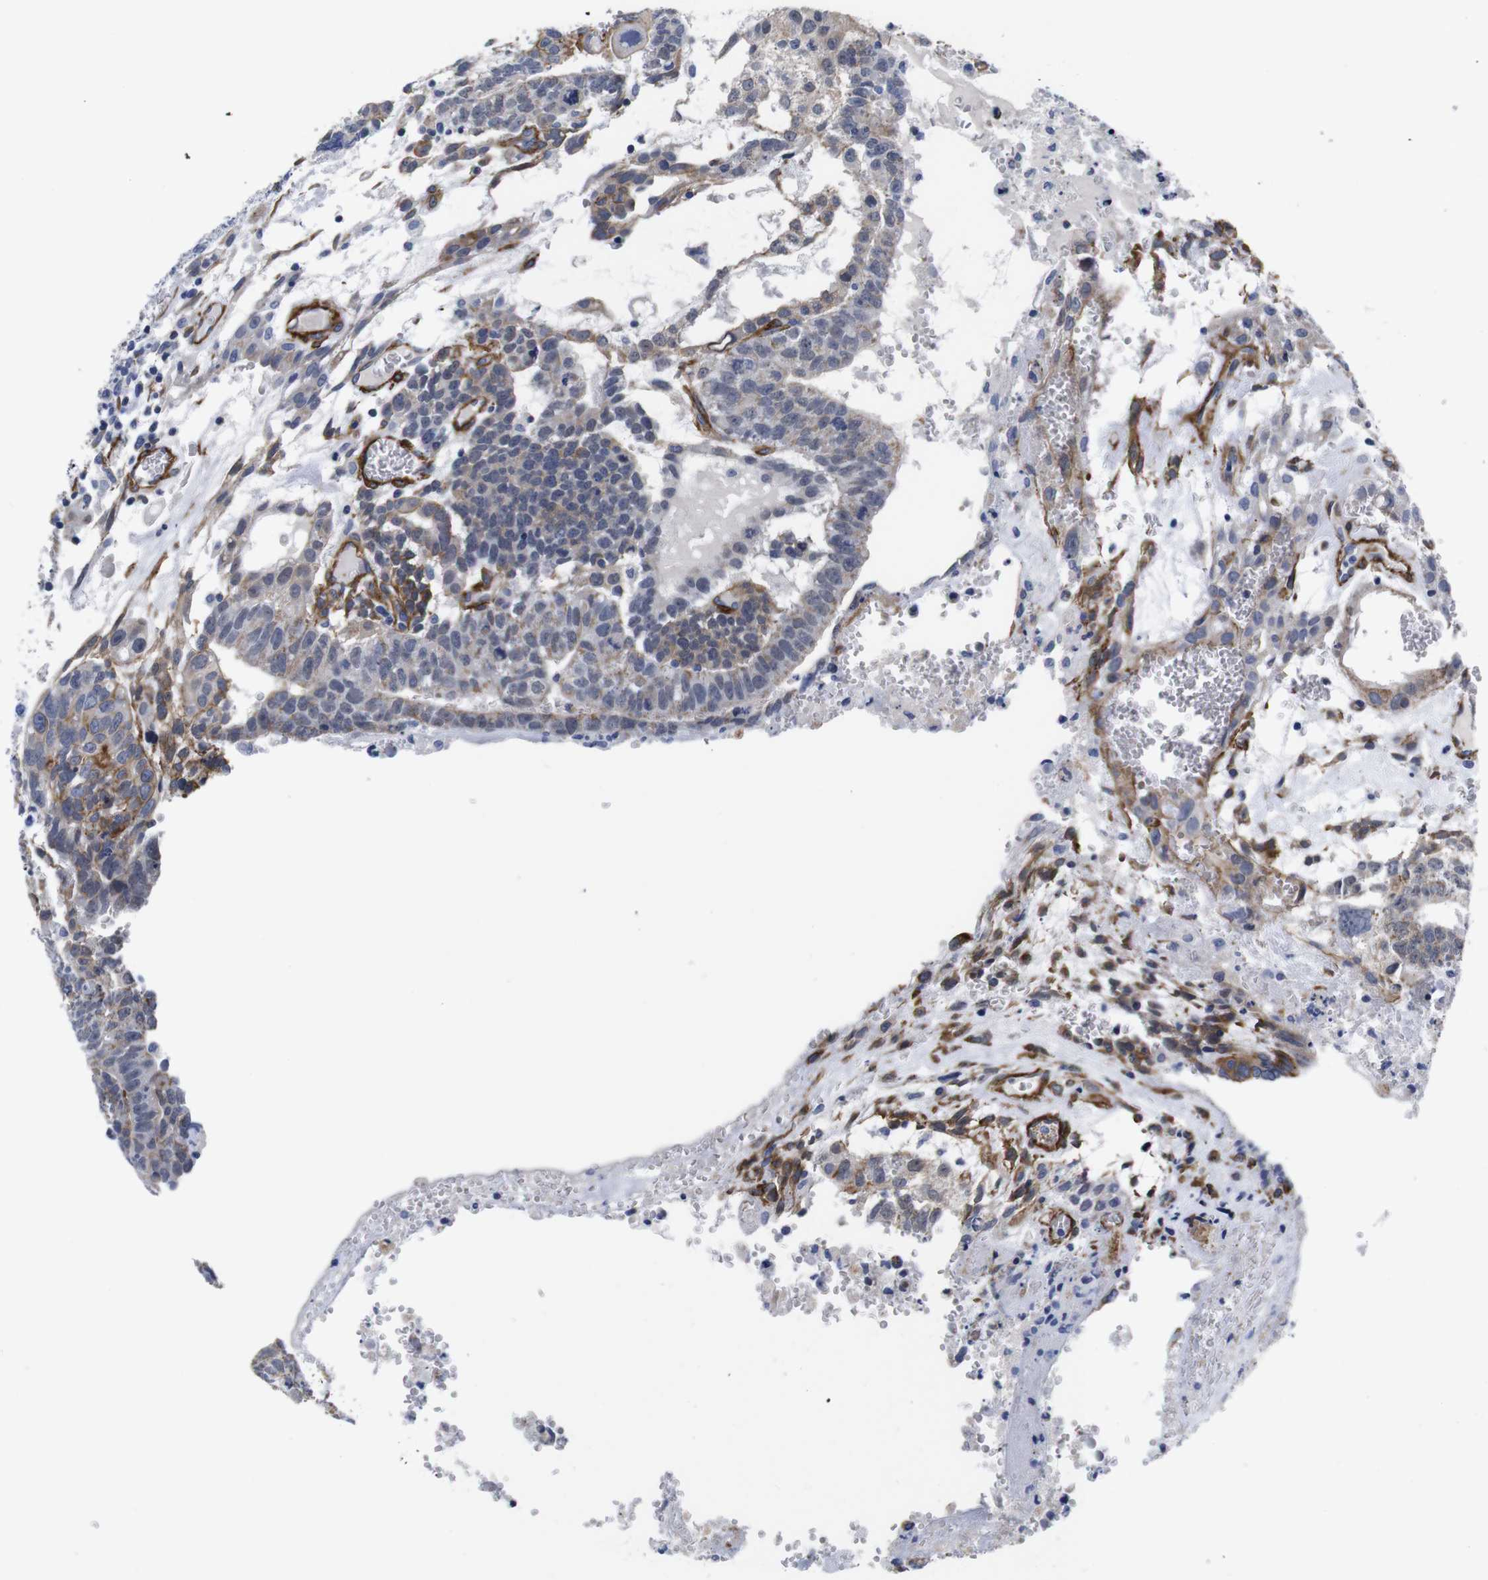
{"staining": {"intensity": "weak", "quantity": "<25%", "location": "cytoplasmic/membranous"}, "tissue": "testis cancer", "cell_type": "Tumor cells", "image_type": "cancer", "snomed": [{"axis": "morphology", "description": "Seminoma, NOS"}, {"axis": "morphology", "description": "Carcinoma, Embryonal, NOS"}, {"axis": "topography", "description": "Testis"}], "caption": "Immunohistochemistry micrograph of neoplastic tissue: testis cancer stained with DAB (3,3'-diaminobenzidine) shows no significant protein staining in tumor cells.", "gene": "WNT10A", "patient": {"sex": "male", "age": 52}}